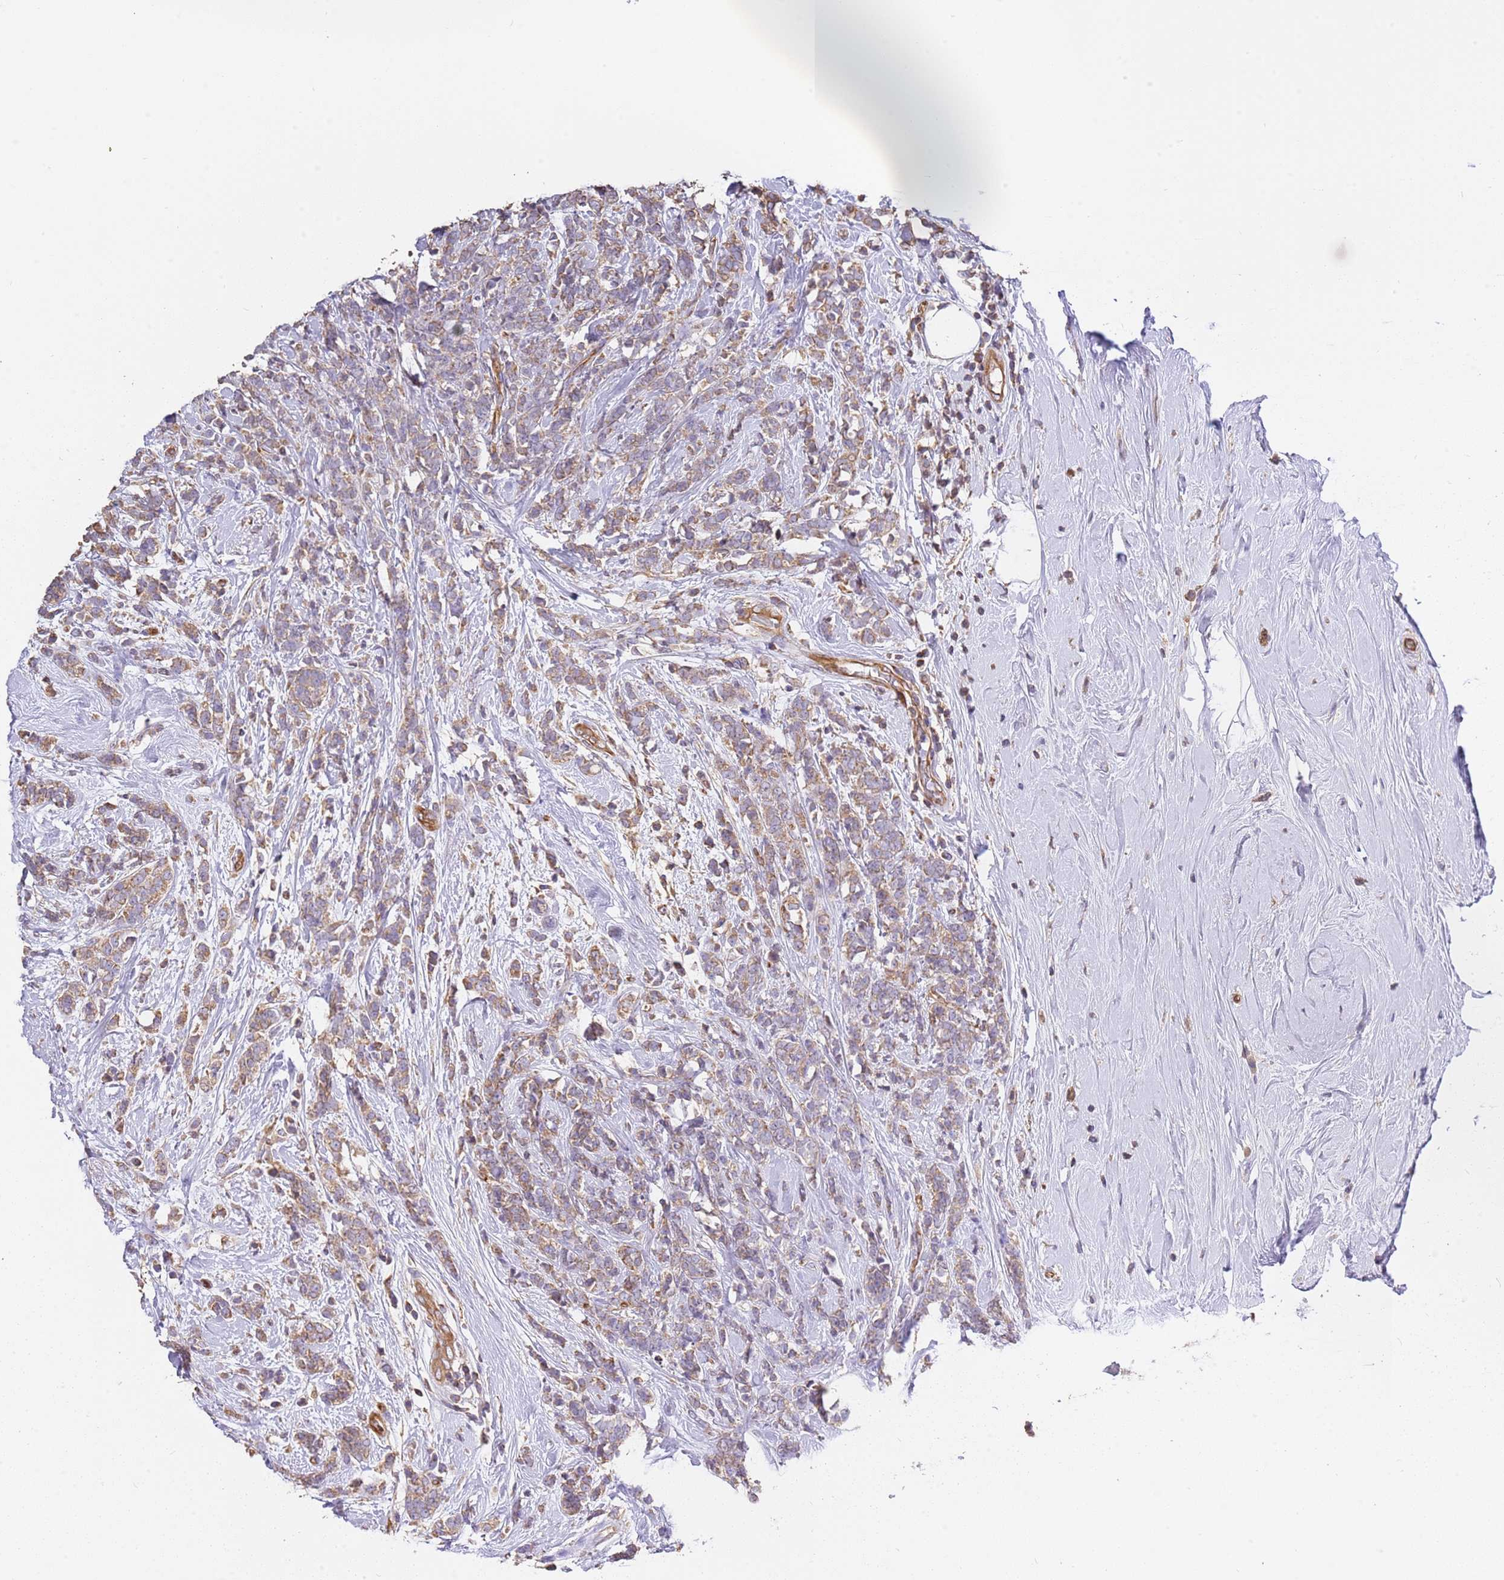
{"staining": {"intensity": "moderate", "quantity": ">75%", "location": "cytoplasmic/membranous"}, "tissue": "breast cancer", "cell_type": "Tumor cells", "image_type": "cancer", "snomed": [{"axis": "morphology", "description": "Lobular carcinoma"}, {"axis": "topography", "description": "Breast"}], "caption": "Human breast cancer (lobular carcinoma) stained with a protein marker shows moderate staining in tumor cells.", "gene": "DOCK9", "patient": {"sex": "female", "age": 58}}